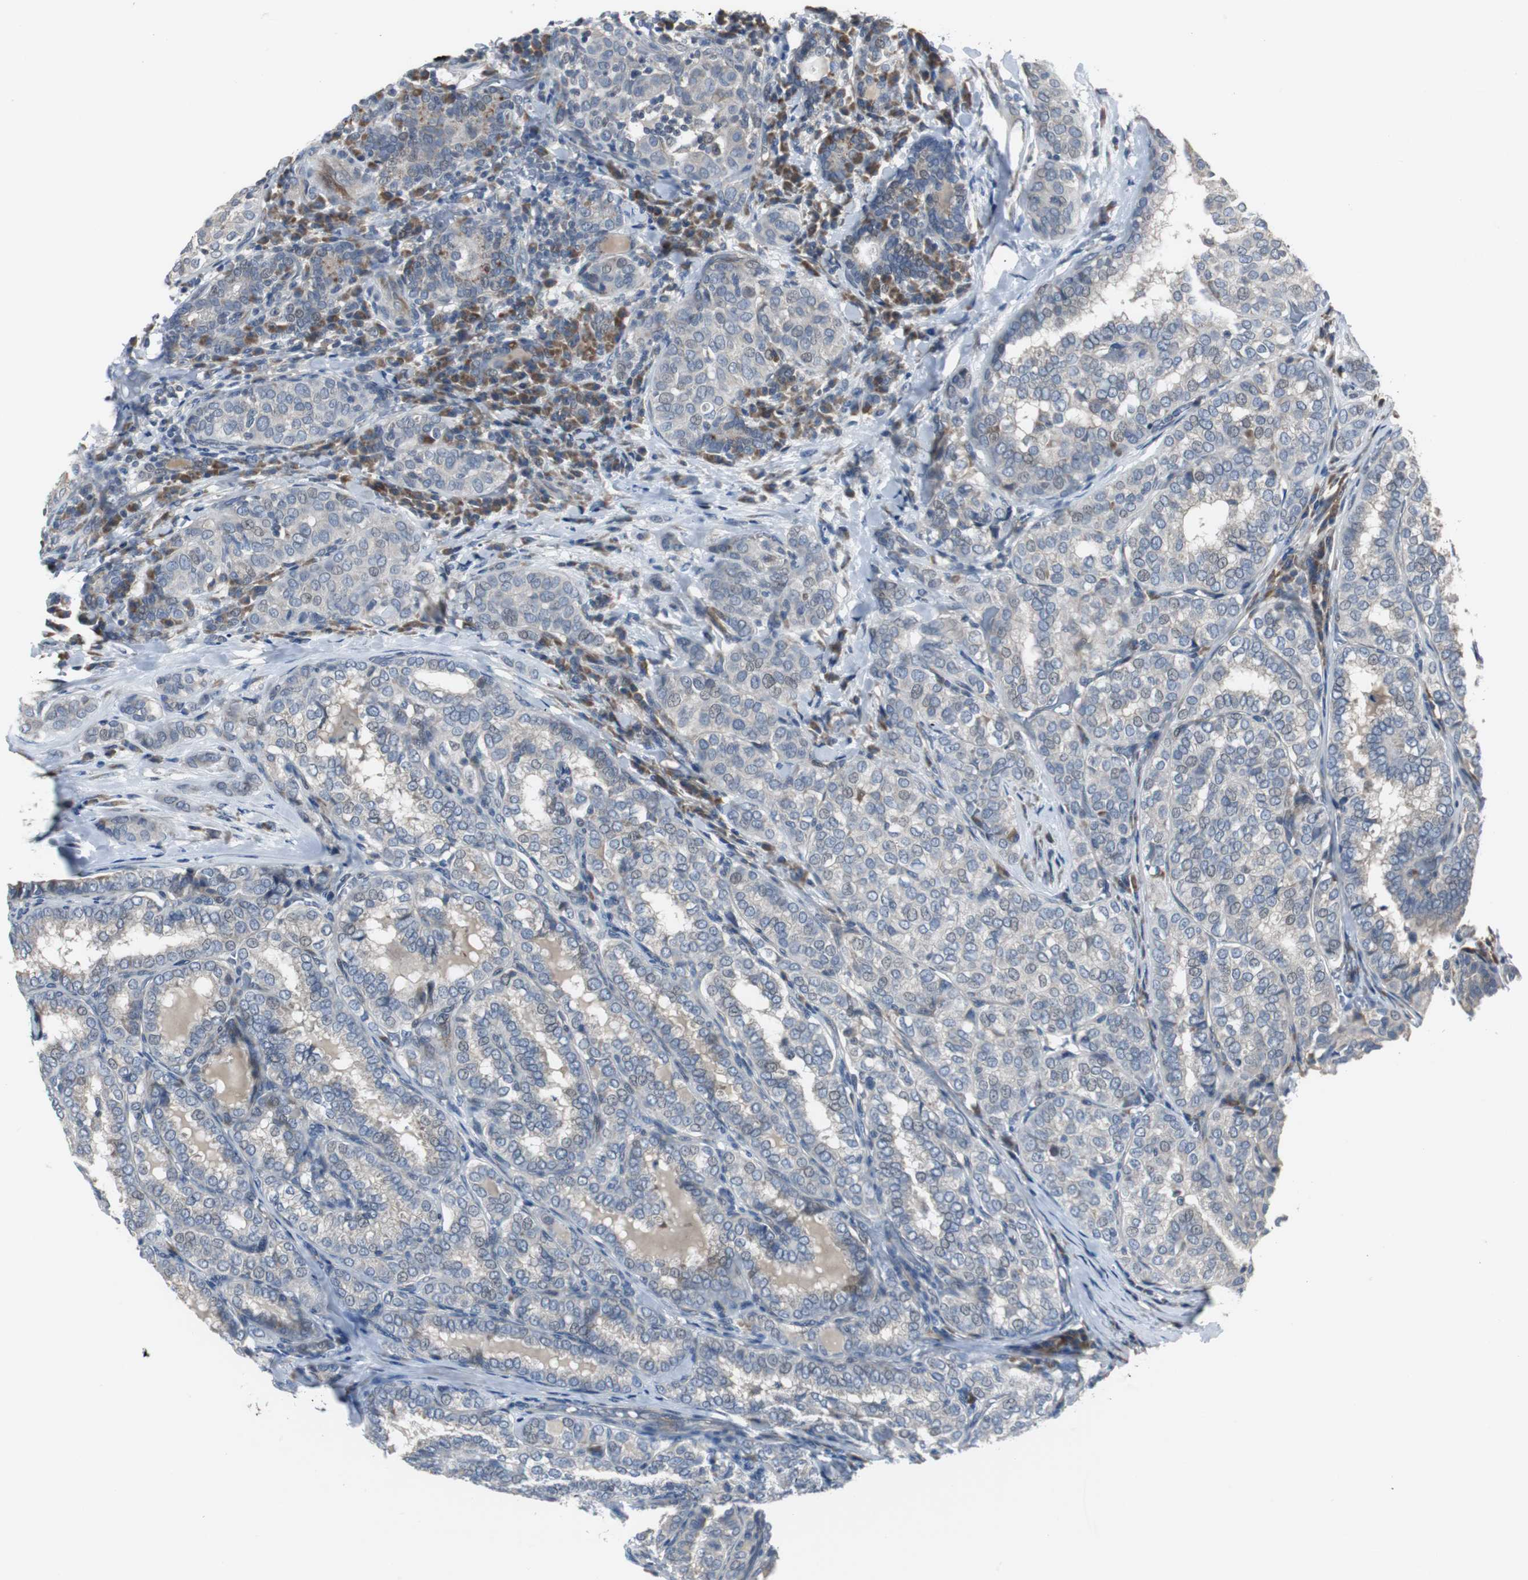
{"staining": {"intensity": "weak", "quantity": "<25%", "location": "cytoplasmic/membranous"}, "tissue": "thyroid cancer", "cell_type": "Tumor cells", "image_type": "cancer", "snomed": [{"axis": "morphology", "description": "Papillary adenocarcinoma, NOS"}, {"axis": "topography", "description": "Thyroid gland"}], "caption": "Immunohistochemical staining of thyroid papillary adenocarcinoma exhibits no significant positivity in tumor cells.", "gene": "MYT1", "patient": {"sex": "female", "age": 30}}